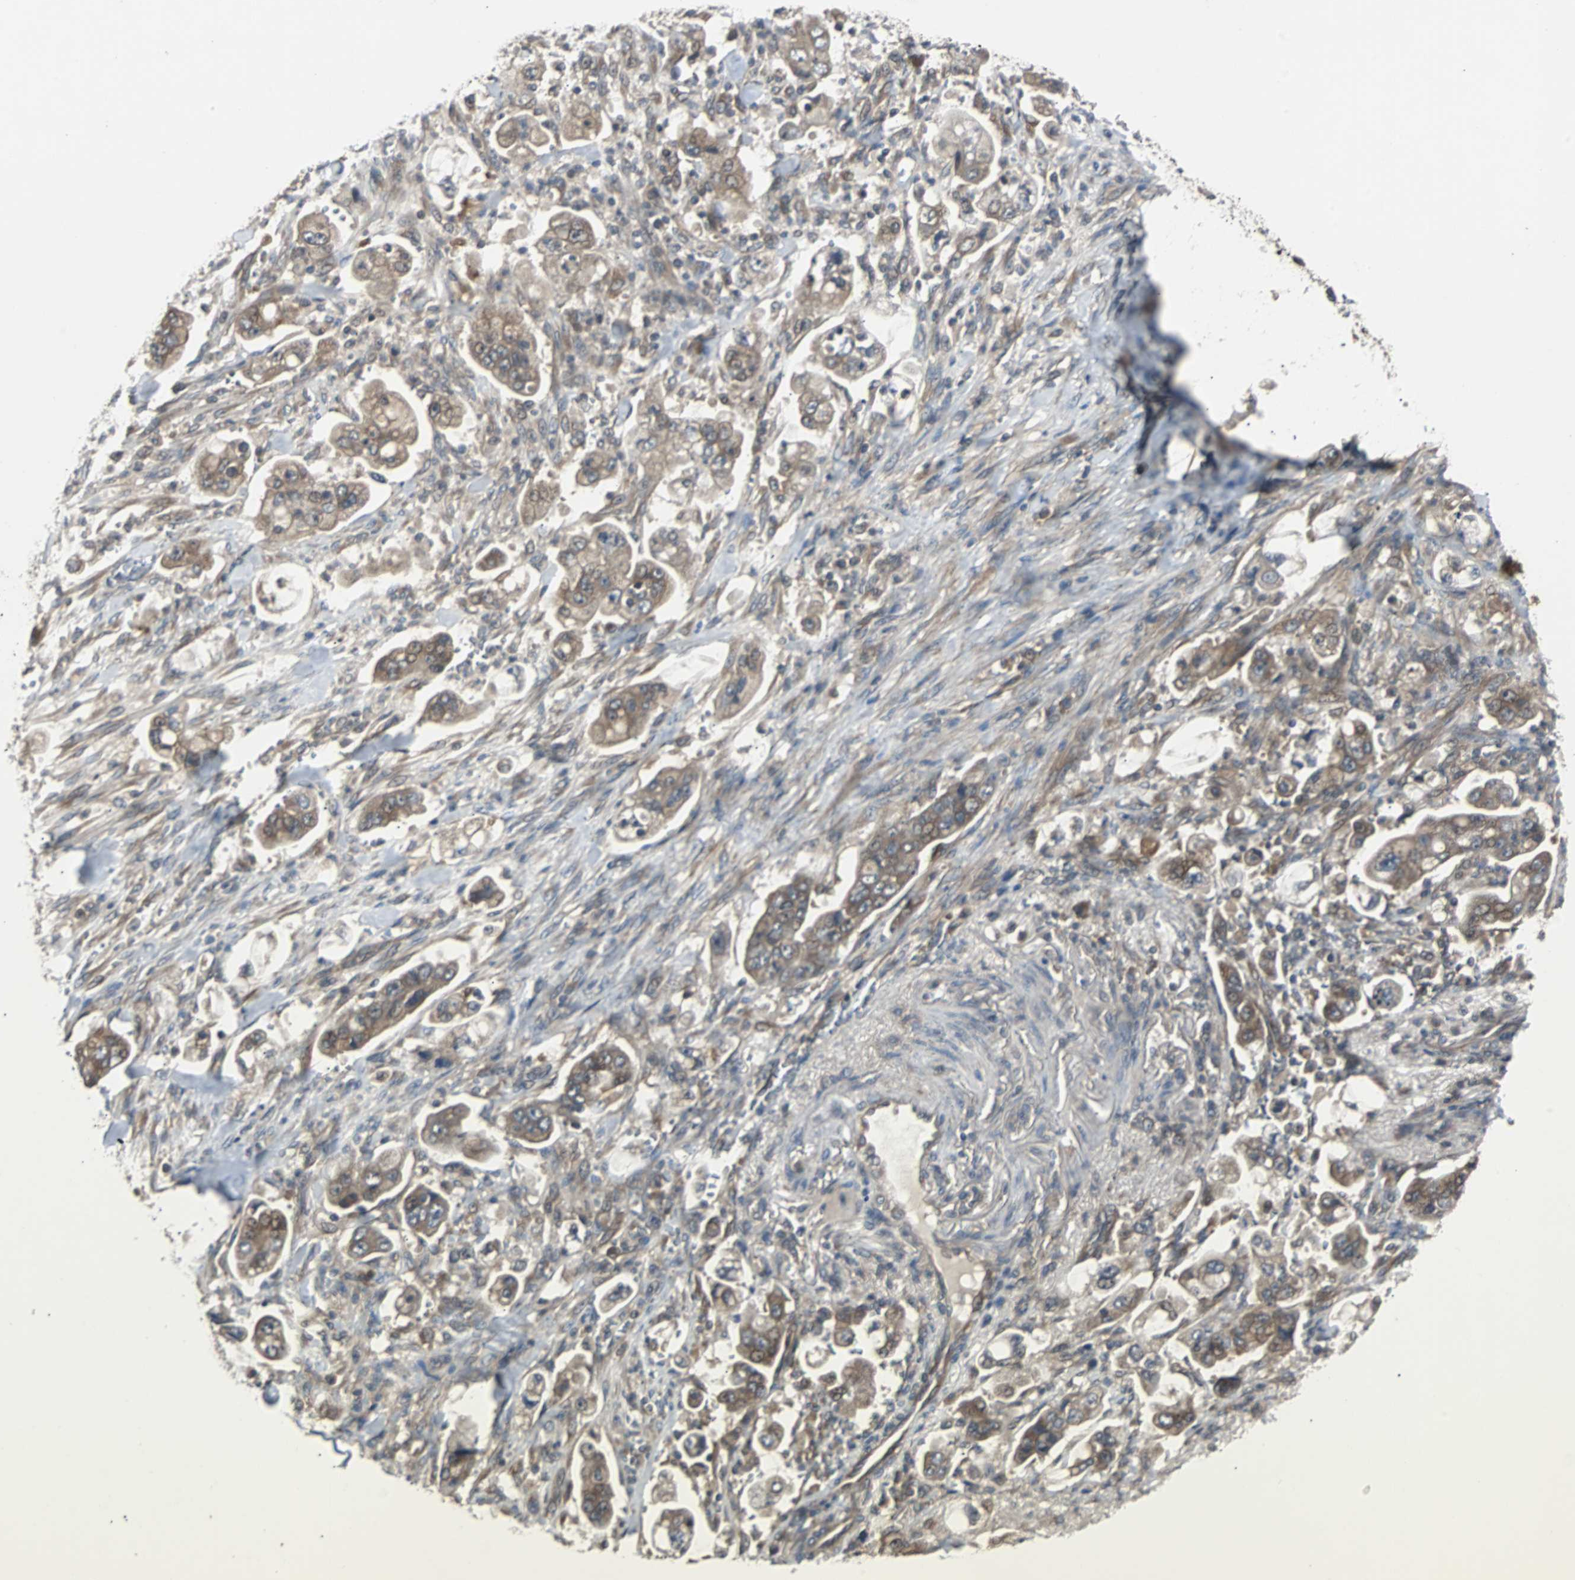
{"staining": {"intensity": "moderate", "quantity": ">75%", "location": "cytoplasmic/membranous"}, "tissue": "stomach cancer", "cell_type": "Tumor cells", "image_type": "cancer", "snomed": [{"axis": "morphology", "description": "Adenocarcinoma, NOS"}, {"axis": "topography", "description": "Stomach"}], "caption": "Immunohistochemistry (IHC) (DAB) staining of human stomach cancer (adenocarcinoma) exhibits moderate cytoplasmic/membranous protein staining in approximately >75% of tumor cells. Using DAB (3,3'-diaminobenzidine) (brown) and hematoxylin (blue) stains, captured at high magnification using brightfield microscopy.", "gene": "ARF1", "patient": {"sex": "male", "age": 62}}